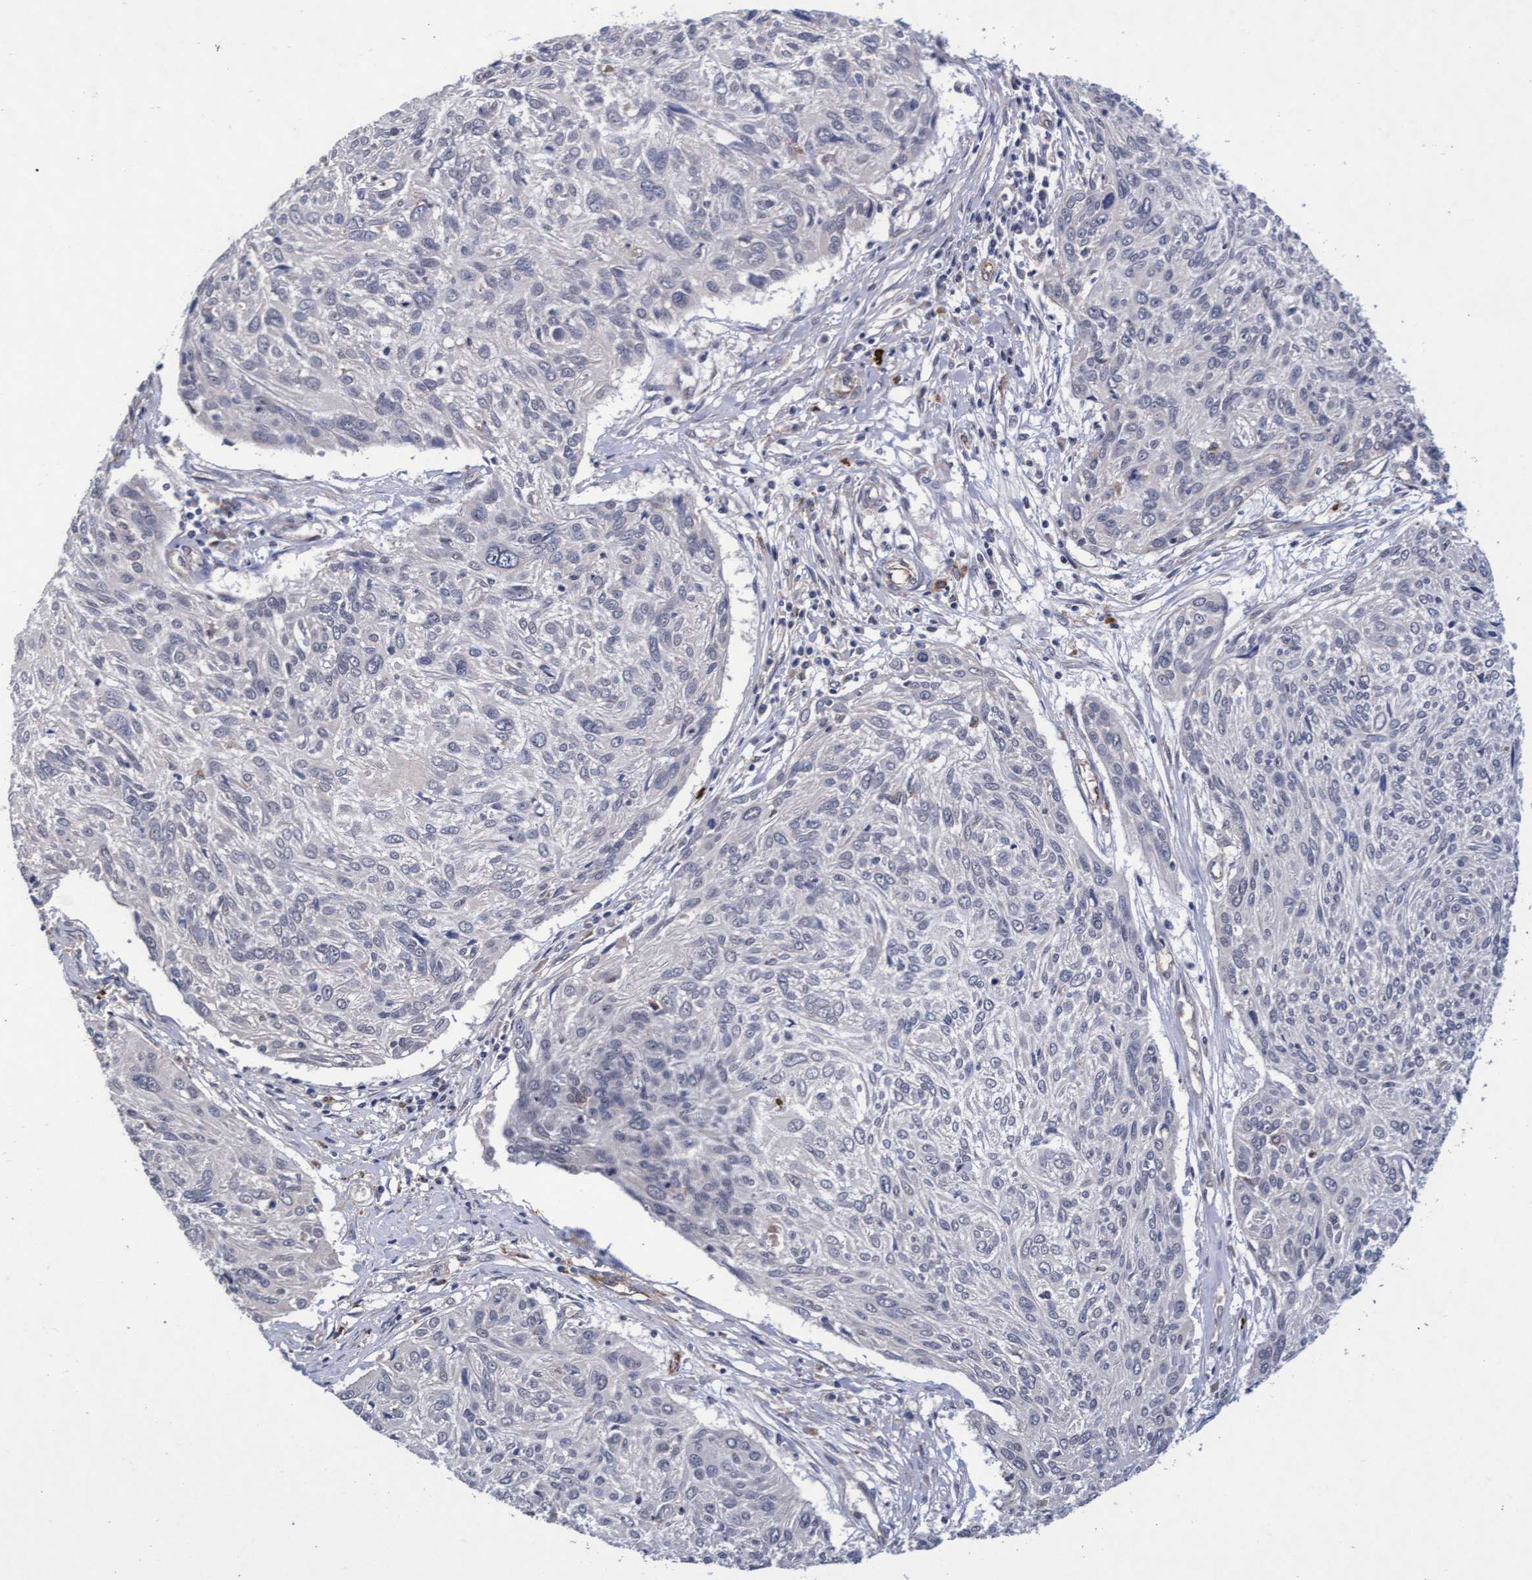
{"staining": {"intensity": "negative", "quantity": "none", "location": "none"}, "tissue": "cervical cancer", "cell_type": "Tumor cells", "image_type": "cancer", "snomed": [{"axis": "morphology", "description": "Squamous cell carcinoma, NOS"}, {"axis": "topography", "description": "Cervix"}], "caption": "A photomicrograph of human cervical cancer (squamous cell carcinoma) is negative for staining in tumor cells.", "gene": "CPQ", "patient": {"sex": "female", "age": 51}}